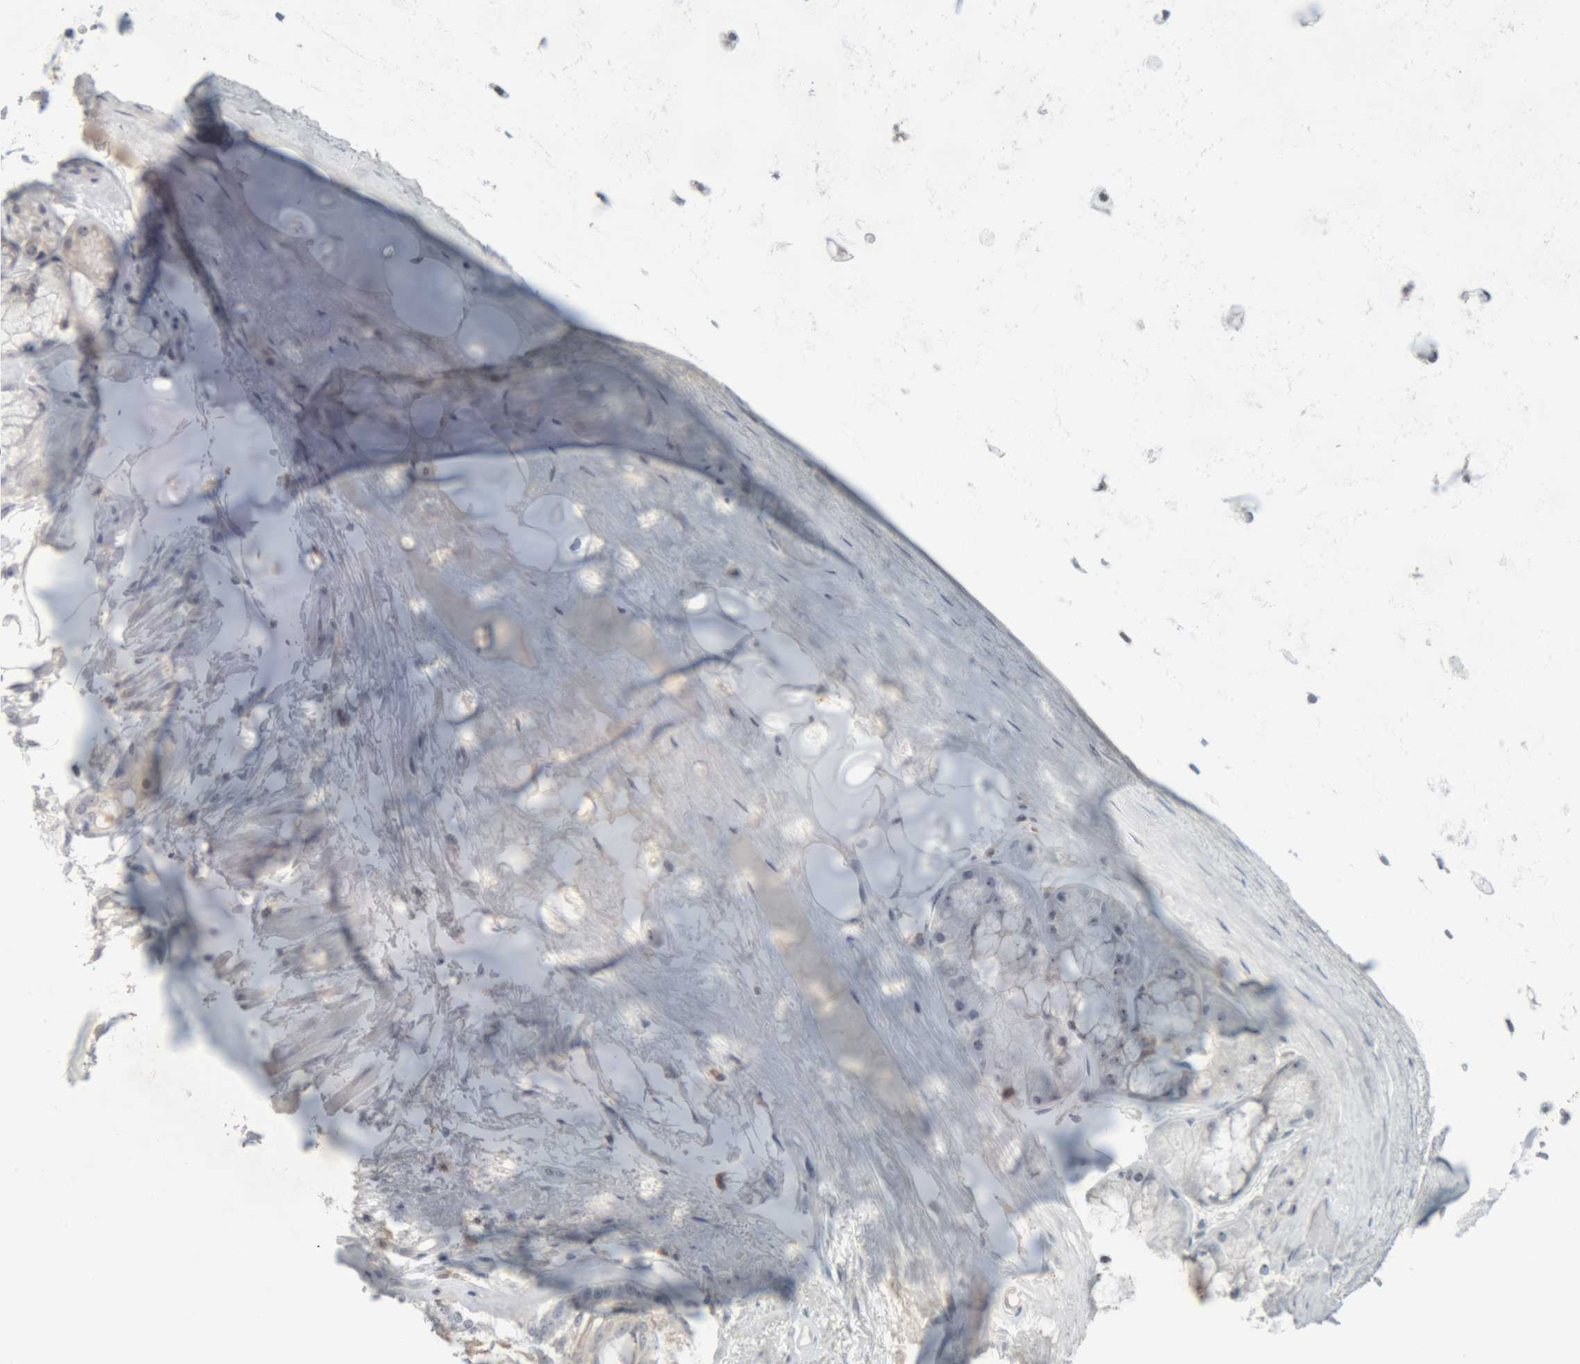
{"staining": {"intensity": "negative", "quantity": "none", "location": "none"}, "tissue": "adipose tissue", "cell_type": "Adipocytes", "image_type": "normal", "snomed": [{"axis": "morphology", "description": "Normal tissue, NOS"}, {"axis": "topography", "description": "Bronchus"}], "caption": "Adipocytes are negative for protein expression in unremarkable human adipose tissue. Brightfield microscopy of IHC stained with DAB (brown) and hematoxylin (blue), captured at high magnification.", "gene": "RPF1", "patient": {"sex": "male", "age": 66}}